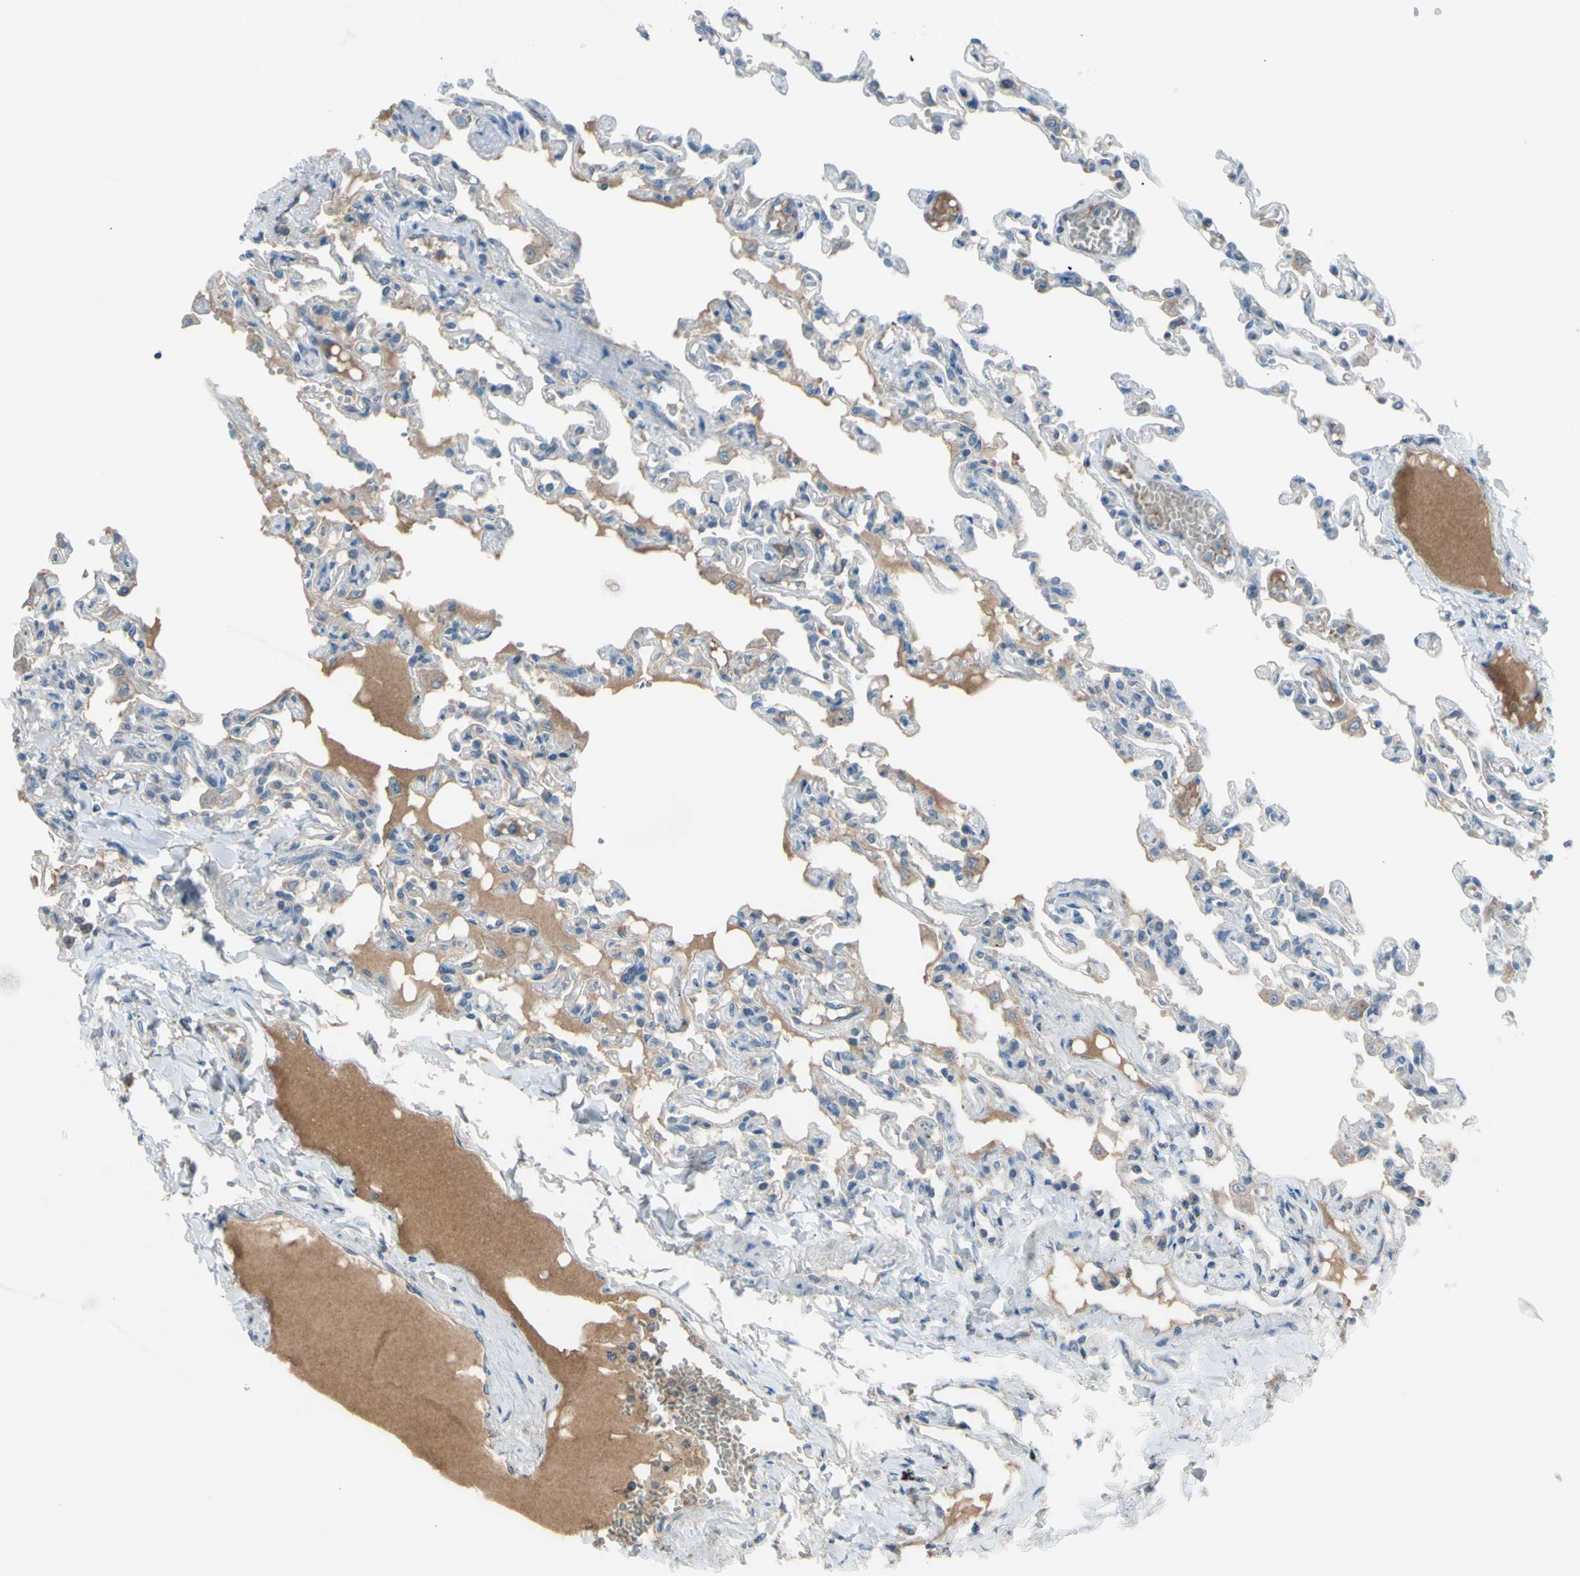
{"staining": {"intensity": "weak", "quantity": "<25%", "location": "cytoplasmic/membranous"}, "tissue": "lung", "cell_type": "Alveolar cells", "image_type": "normal", "snomed": [{"axis": "morphology", "description": "Normal tissue, NOS"}, {"axis": "topography", "description": "Lung"}], "caption": "High power microscopy micrograph of an IHC image of benign lung, revealing no significant positivity in alveolar cells.", "gene": "ATRN", "patient": {"sex": "male", "age": 21}}